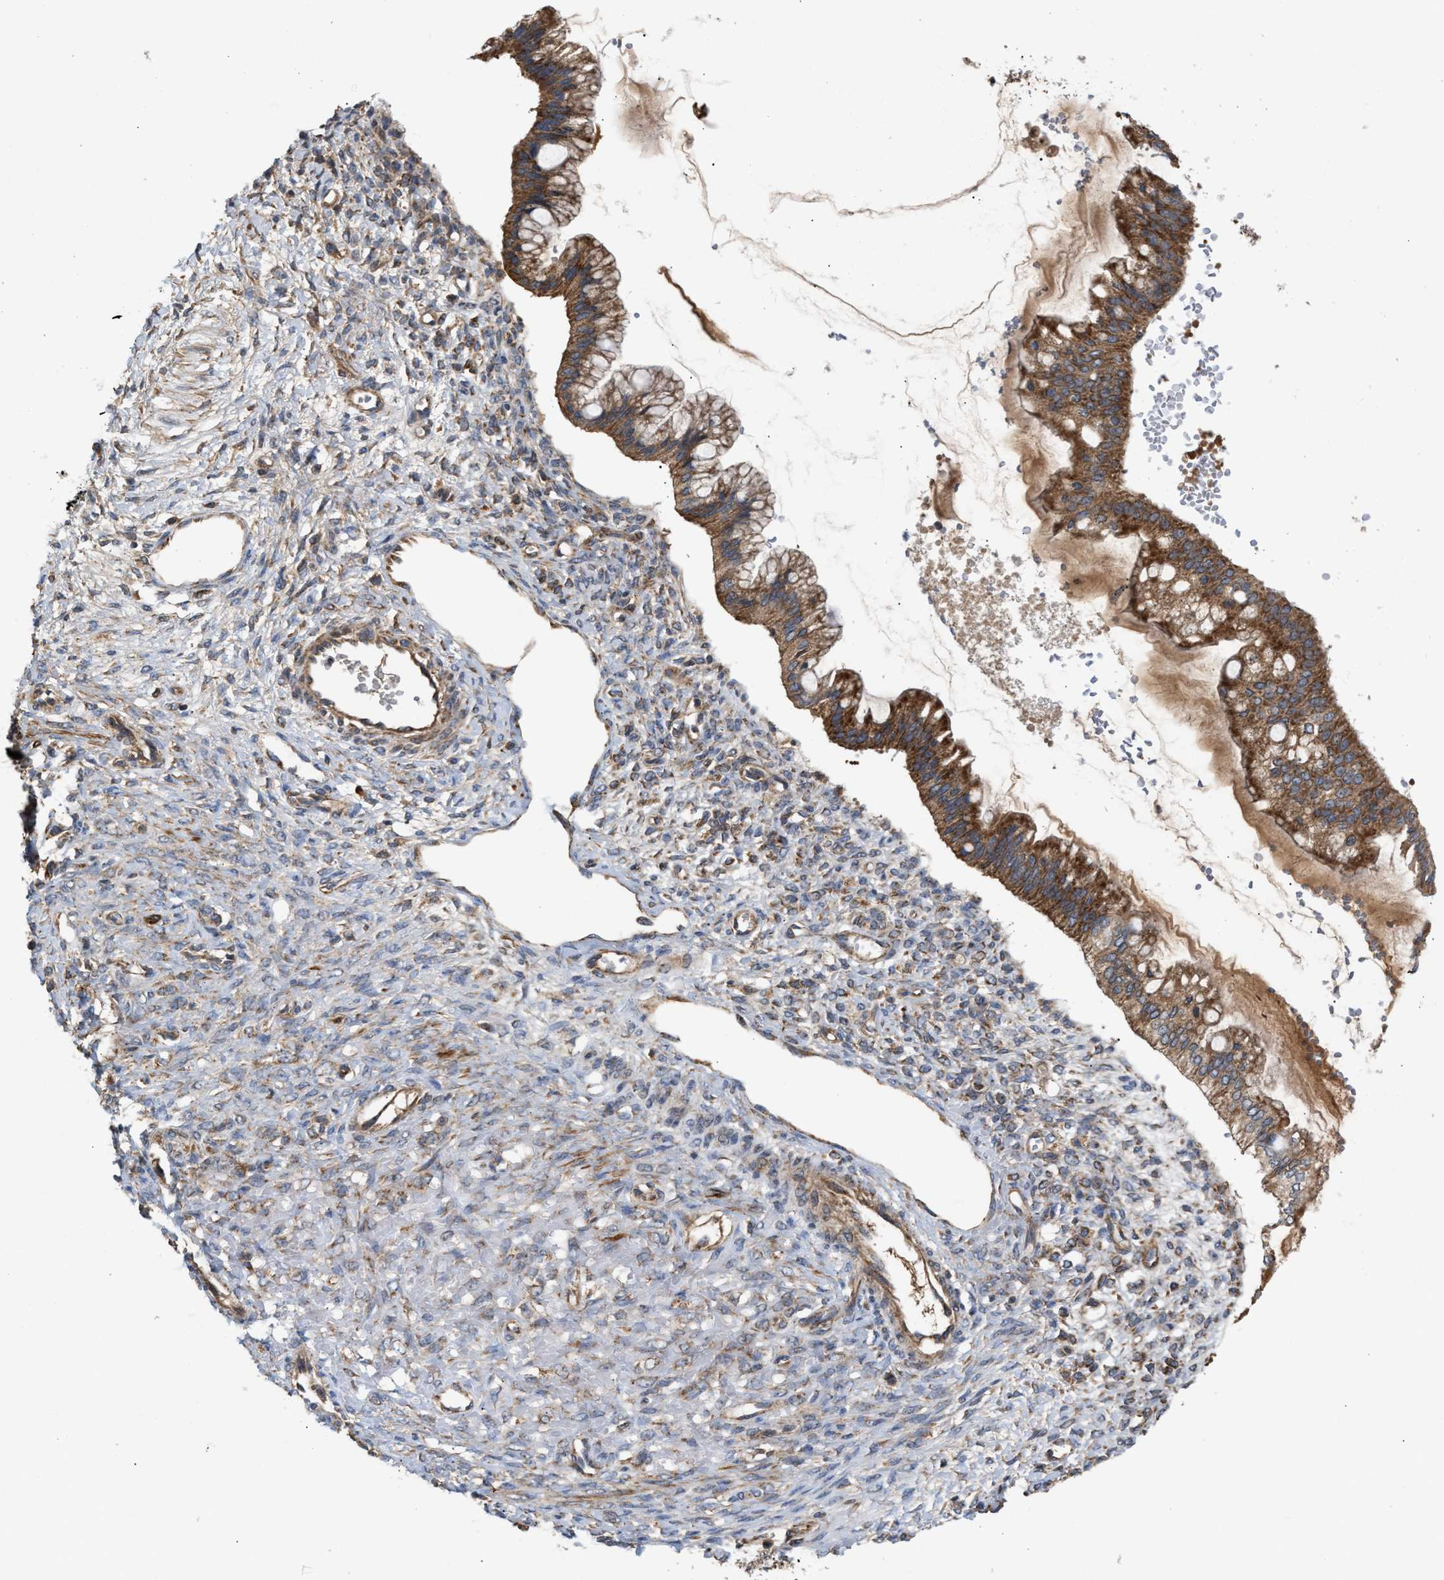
{"staining": {"intensity": "moderate", "quantity": ">75%", "location": "cytoplasmic/membranous"}, "tissue": "ovarian cancer", "cell_type": "Tumor cells", "image_type": "cancer", "snomed": [{"axis": "morphology", "description": "Cystadenocarcinoma, mucinous, NOS"}, {"axis": "topography", "description": "Ovary"}], "caption": "Immunohistochemistry (IHC) photomicrograph of neoplastic tissue: ovarian mucinous cystadenocarcinoma stained using immunohistochemistry reveals medium levels of moderate protein expression localized specifically in the cytoplasmic/membranous of tumor cells, appearing as a cytoplasmic/membranous brown color.", "gene": "TACO1", "patient": {"sex": "female", "age": 73}}